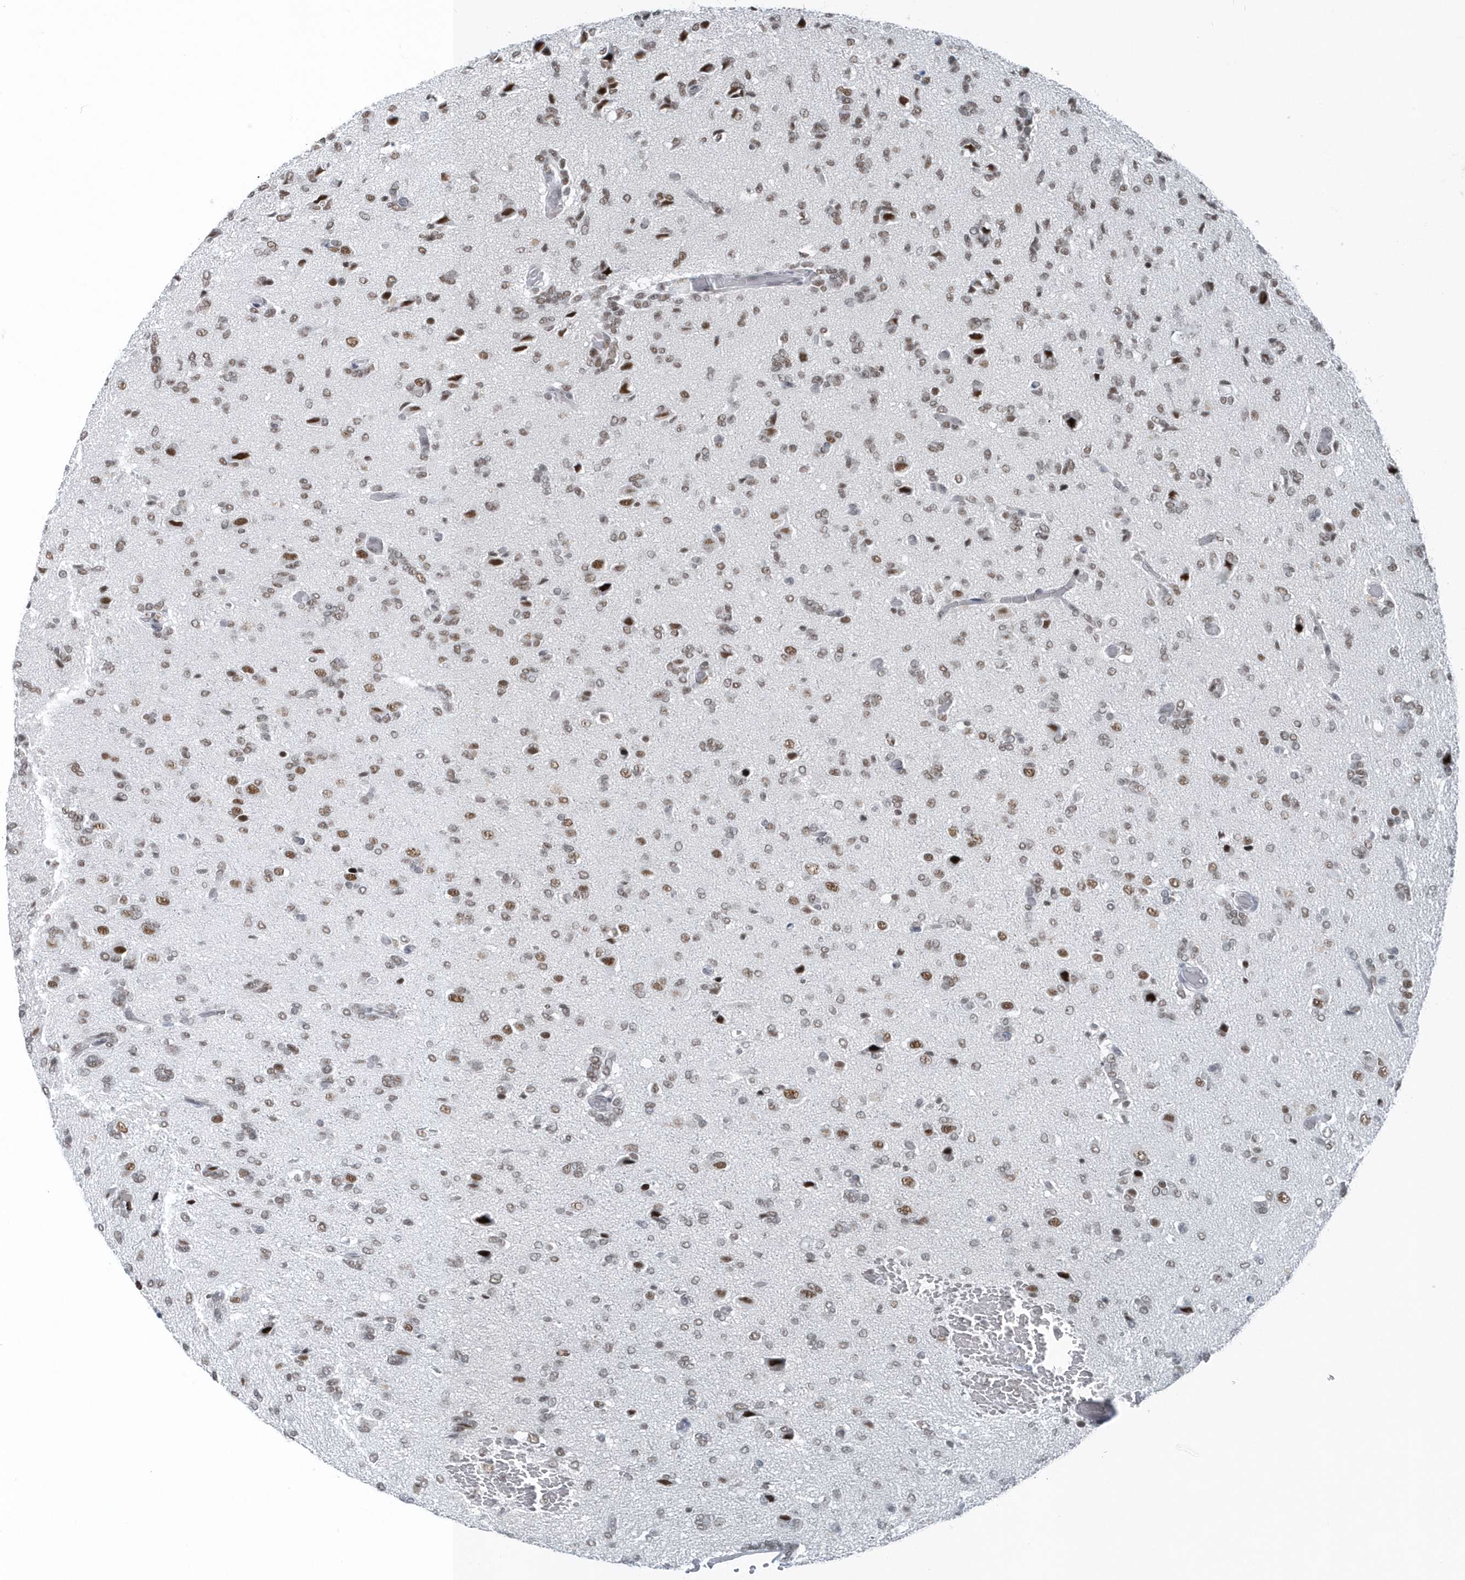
{"staining": {"intensity": "moderate", "quantity": "25%-75%", "location": "nuclear"}, "tissue": "glioma", "cell_type": "Tumor cells", "image_type": "cancer", "snomed": [{"axis": "morphology", "description": "Glioma, malignant, High grade"}, {"axis": "topography", "description": "Brain"}], "caption": "High-power microscopy captured an IHC image of malignant glioma (high-grade), revealing moderate nuclear staining in about 25%-75% of tumor cells.", "gene": "FIP1L1", "patient": {"sex": "female", "age": 59}}